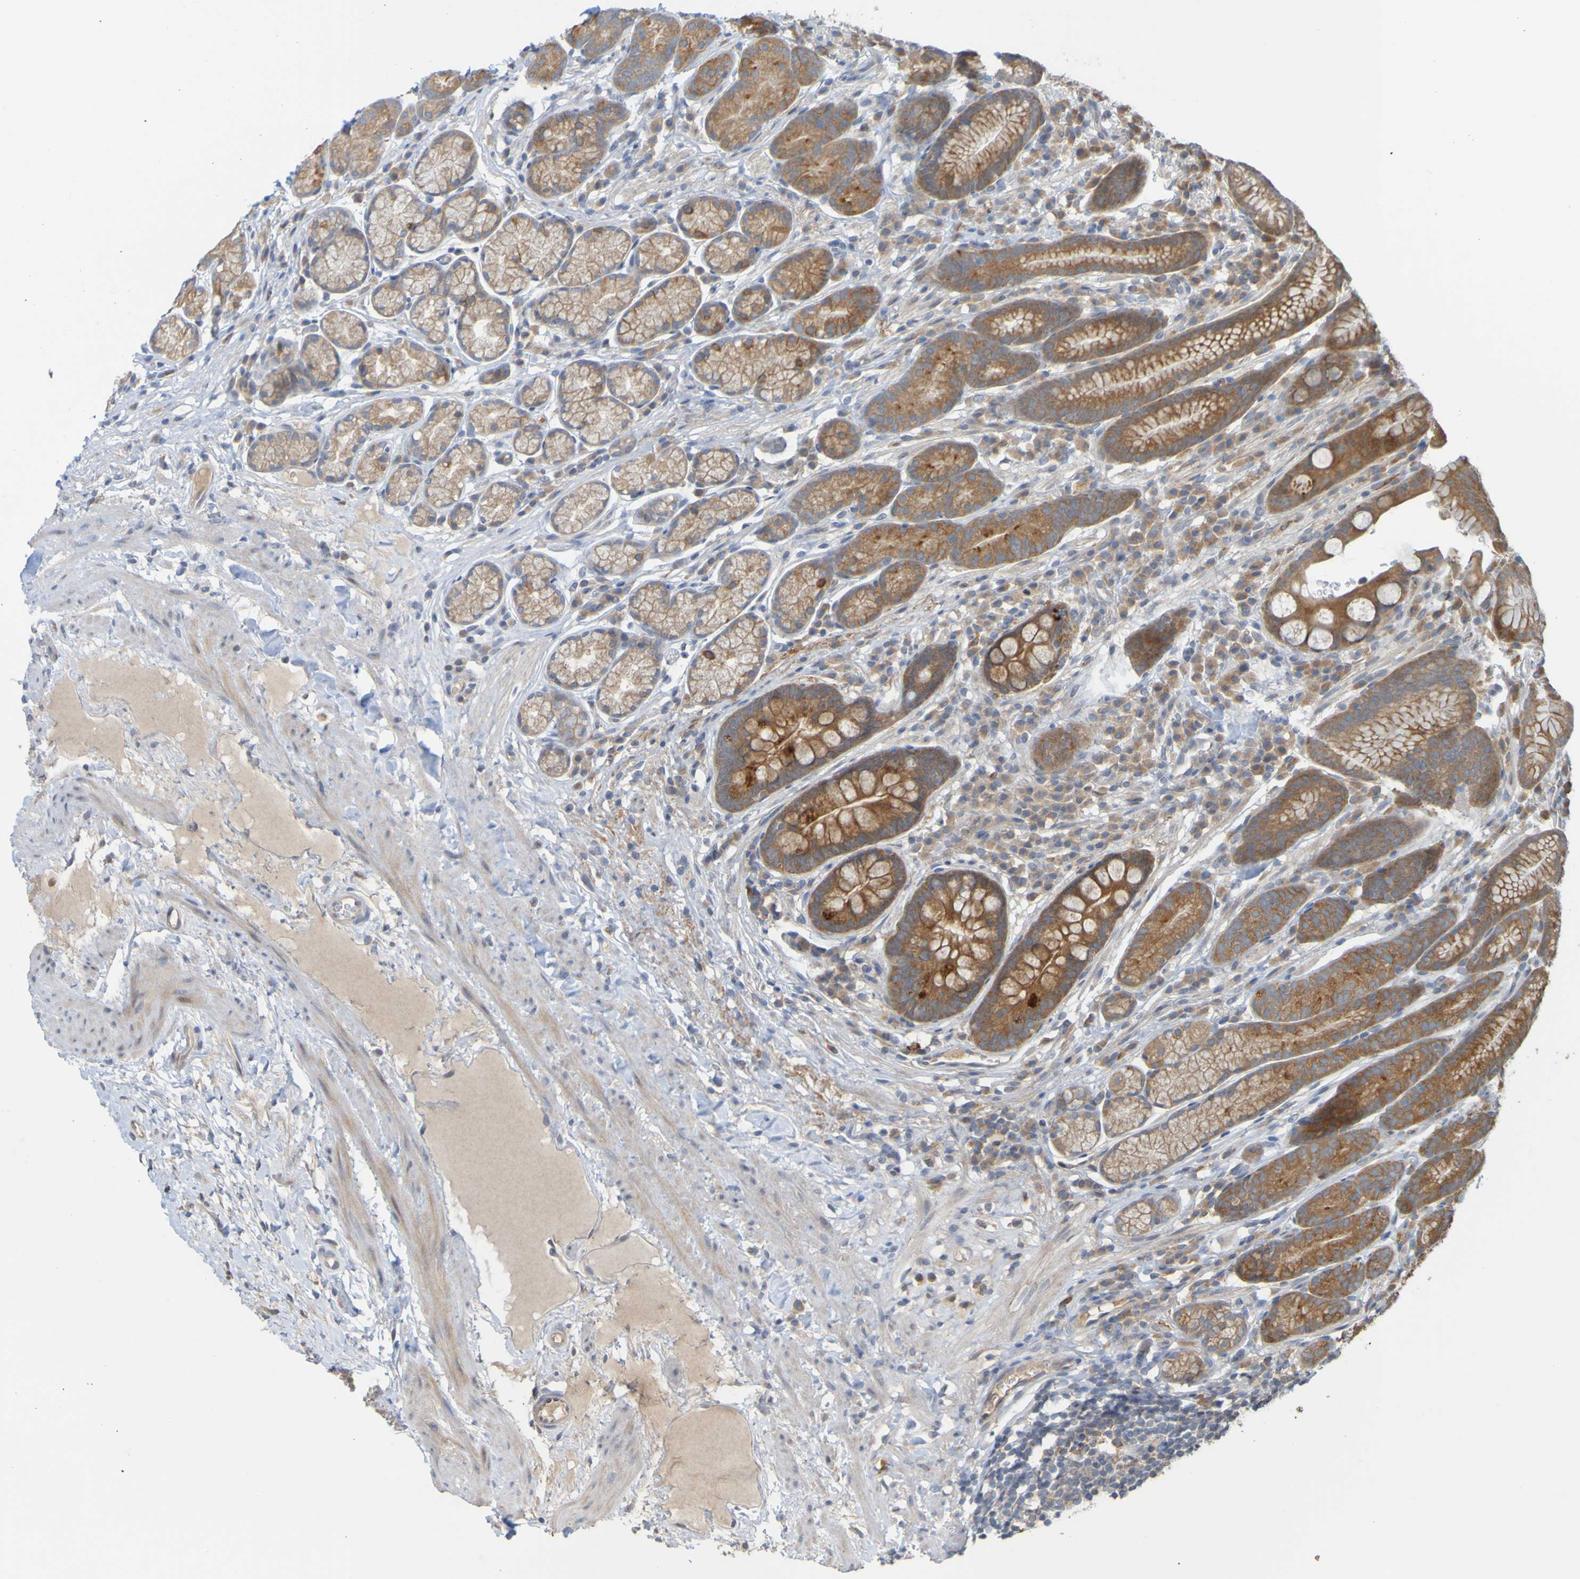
{"staining": {"intensity": "strong", "quantity": "25%-75%", "location": "cytoplasmic/membranous"}, "tissue": "stomach", "cell_type": "Glandular cells", "image_type": "normal", "snomed": [{"axis": "morphology", "description": "Normal tissue, NOS"}, {"axis": "topography", "description": "Stomach, lower"}], "caption": "Immunohistochemistry staining of unremarkable stomach, which exhibits high levels of strong cytoplasmic/membranous positivity in about 25%-75% of glandular cells indicating strong cytoplasmic/membranous protein positivity. The staining was performed using DAB (brown) for protein detection and nuclei were counterstained in hematoxylin (blue).", "gene": "NAV2", "patient": {"sex": "male", "age": 52}}